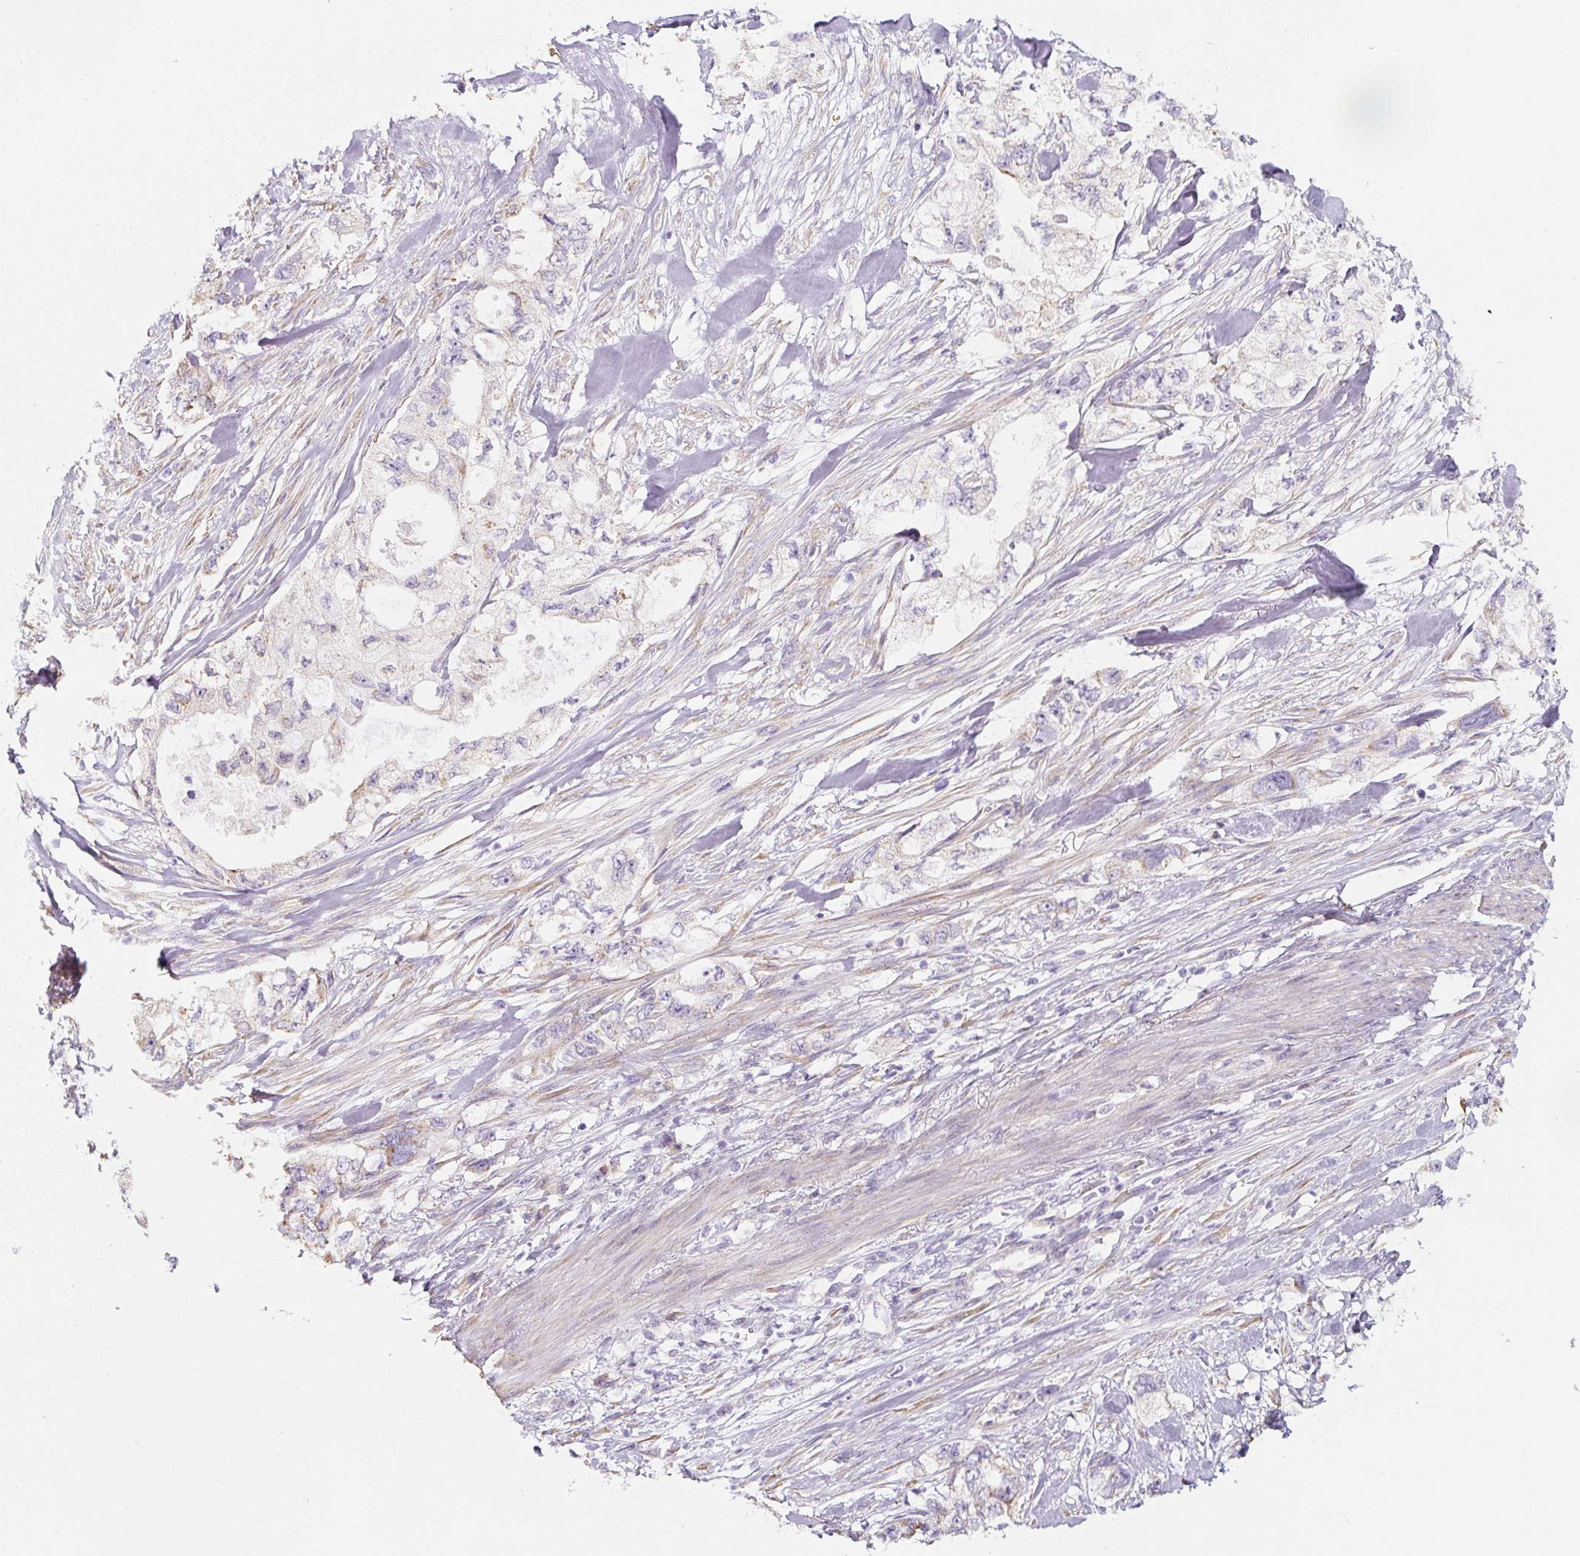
{"staining": {"intensity": "negative", "quantity": "none", "location": "none"}, "tissue": "pancreatic cancer", "cell_type": "Tumor cells", "image_type": "cancer", "snomed": [{"axis": "morphology", "description": "Adenocarcinoma, NOS"}, {"axis": "topography", "description": "Pancreas"}], "caption": "Pancreatic adenocarcinoma was stained to show a protein in brown. There is no significant positivity in tumor cells.", "gene": "PWWP3B", "patient": {"sex": "female", "age": 73}}